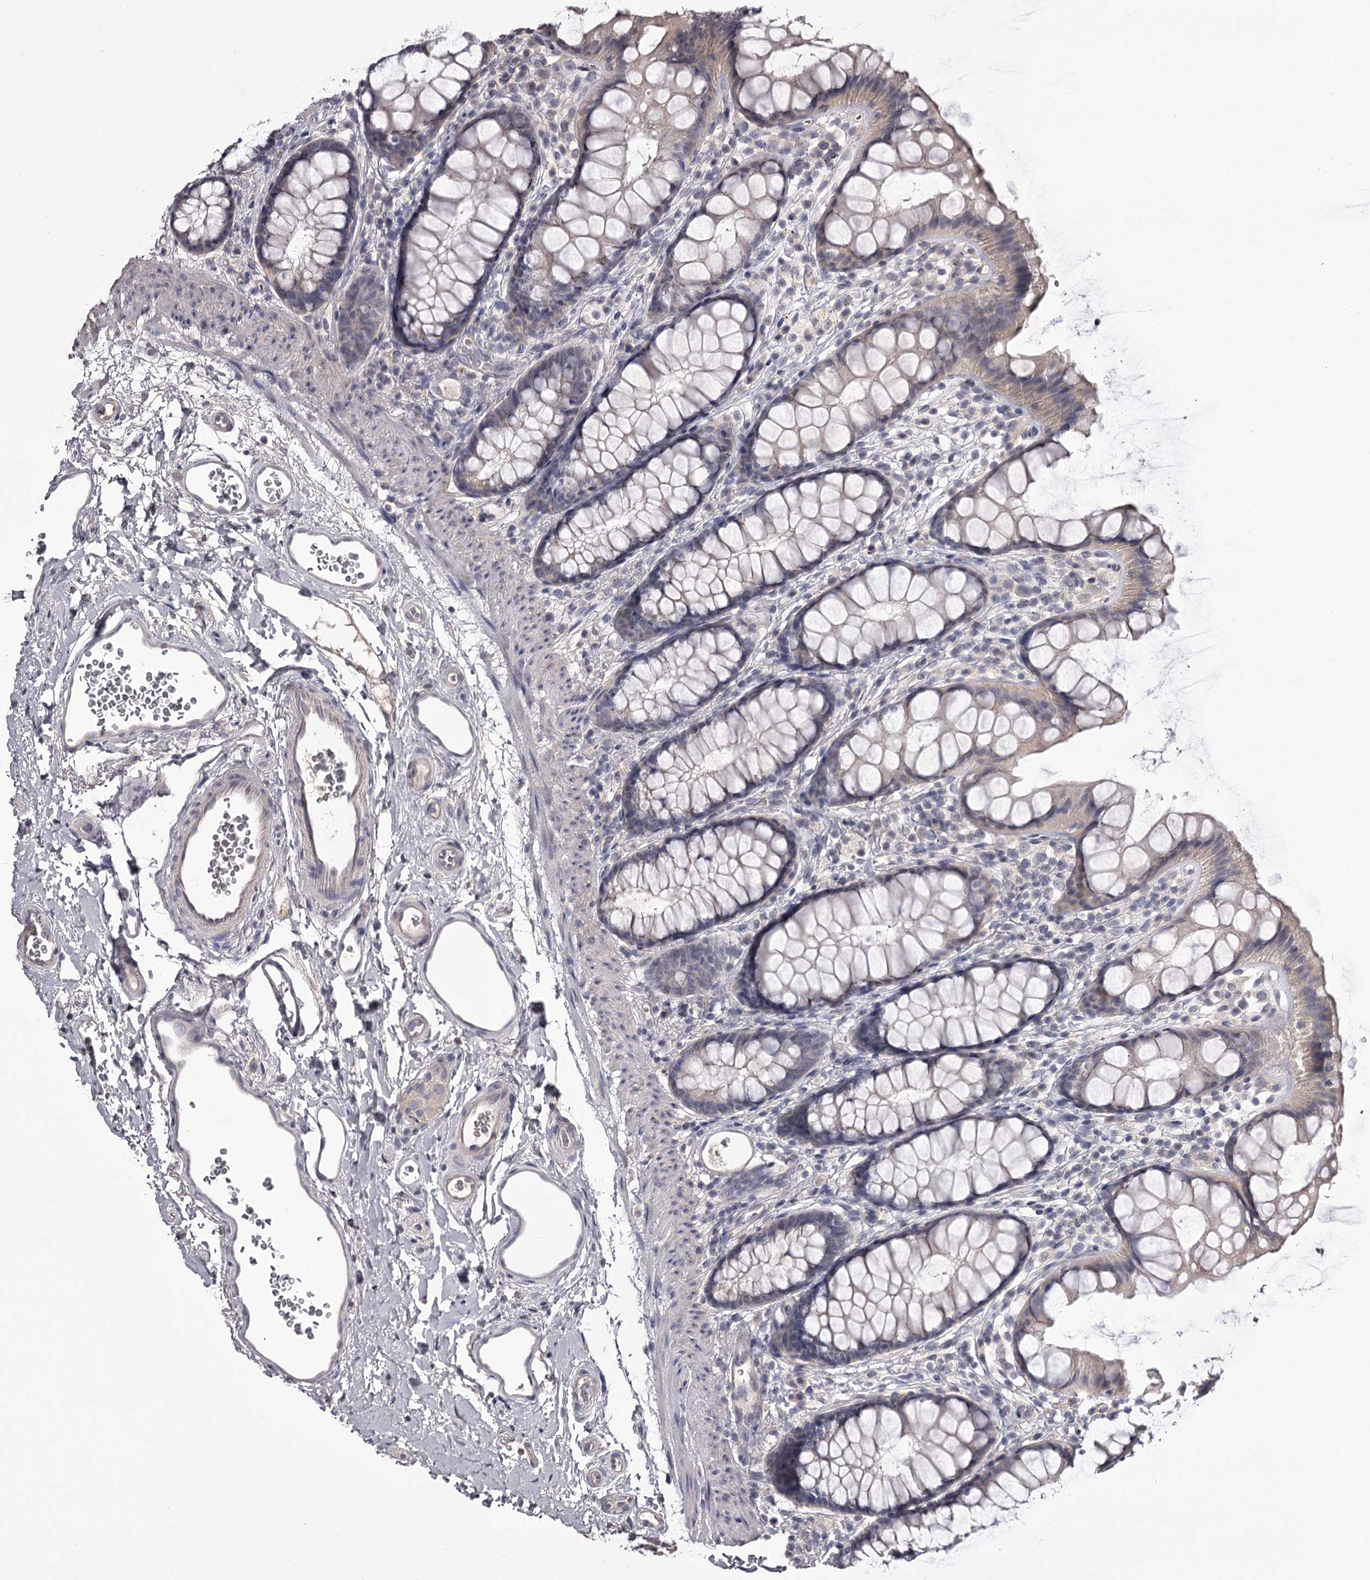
{"staining": {"intensity": "weak", "quantity": "<25%", "location": "cytoplasmic/membranous"}, "tissue": "rectum", "cell_type": "Glandular cells", "image_type": "normal", "snomed": [{"axis": "morphology", "description": "Normal tissue, NOS"}, {"axis": "topography", "description": "Rectum"}], "caption": "A micrograph of human rectum is negative for staining in glandular cells.", "gene": "PRM2", "patient": {"sex": "female", "age": 65}}